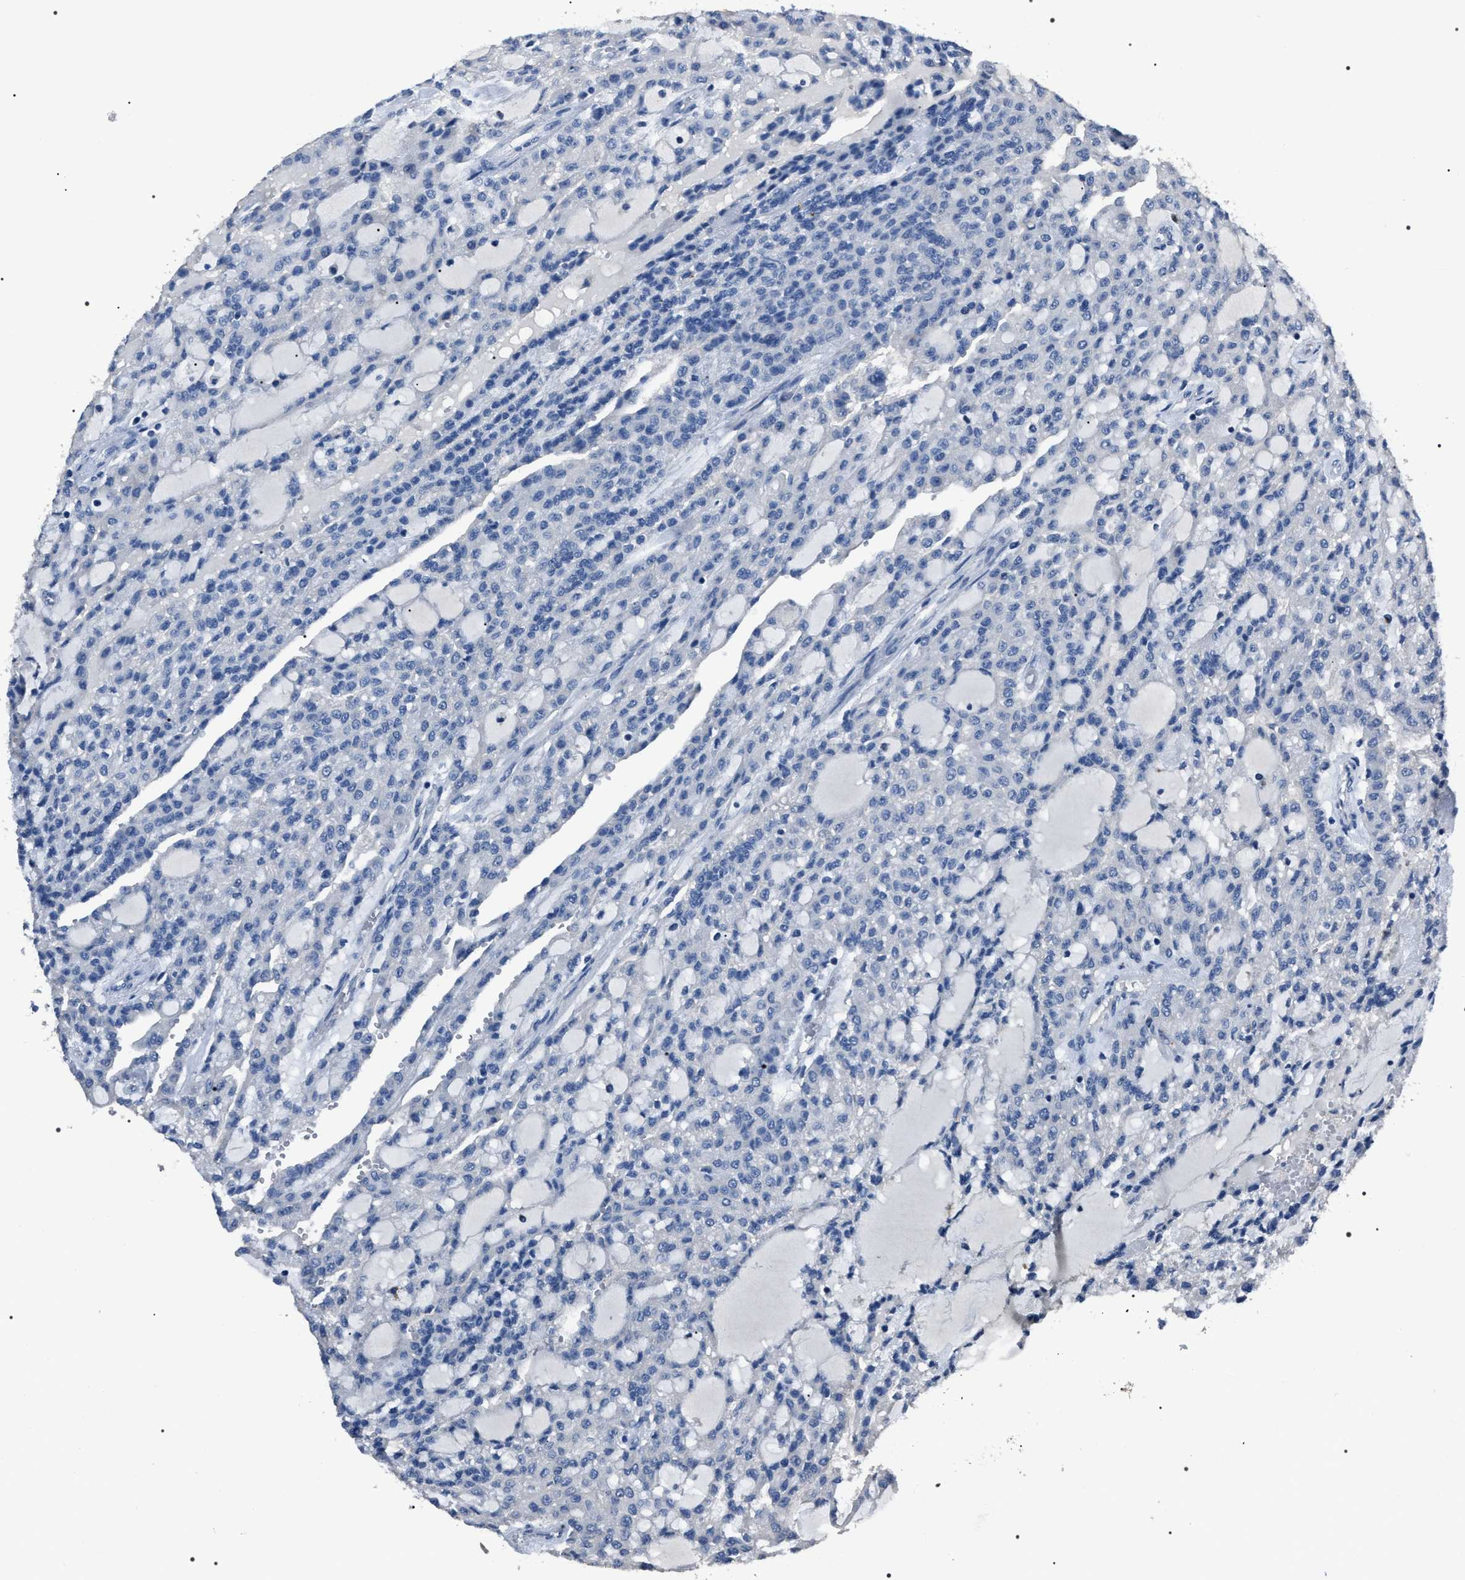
{"staining": {"intensity": "negative", "quantity": "none", "location": "none"}, "tissue": "renal cancer", "cell_type": "Tumor cells", "image_type": "cancer", "snomed": [{"axis": "morphology", "description": "Adenocarcinoma, NOS"}, {"axis": "topography", "description": "Kidney"}], "caption": "DAB (3,3'-diaminobenzidine) immunohistochemical staining of renal cancer (adenocarcinoma) shows no significant staining in tumor cells.", "gene": "TRIM54", "patient": {"sex": "male", "age": 63}}